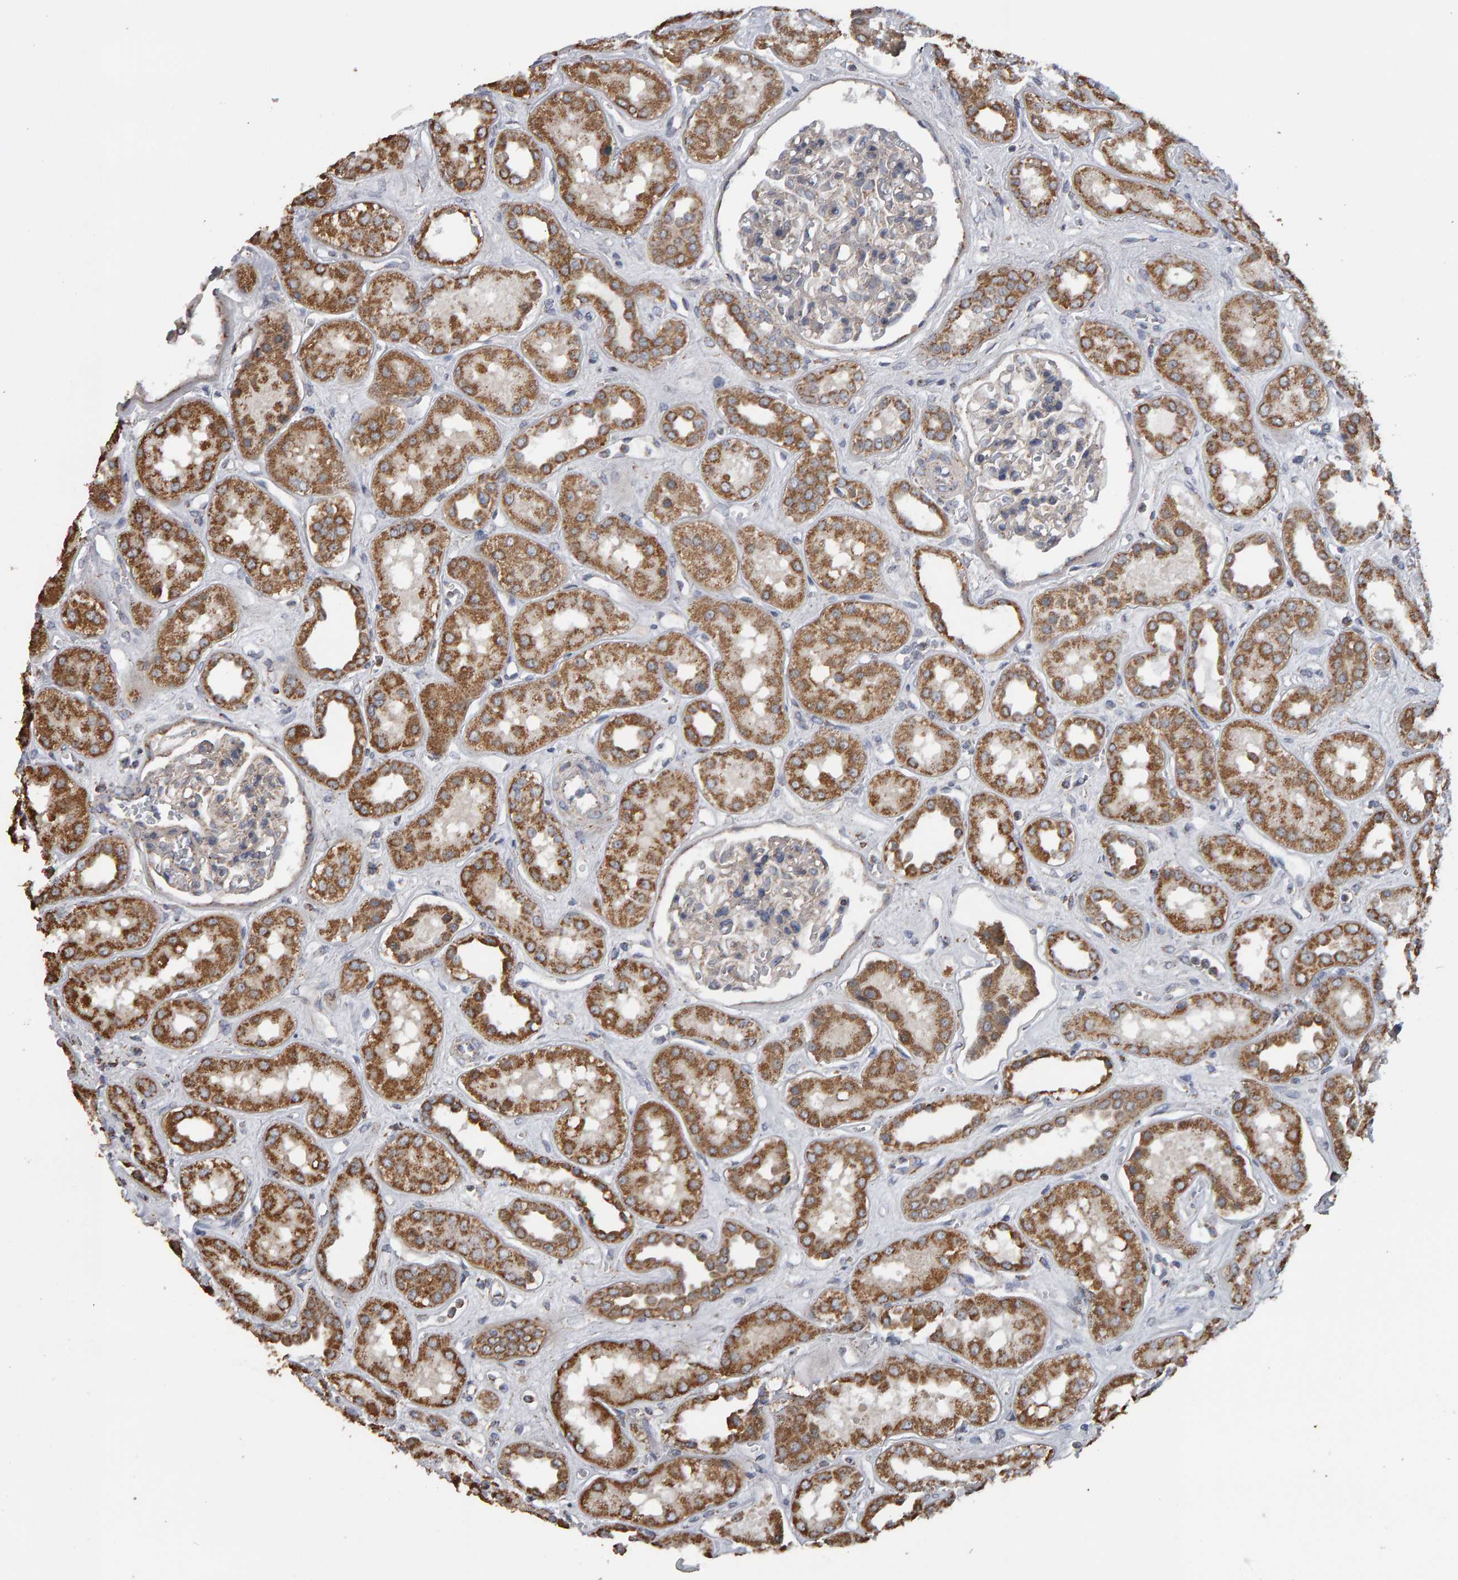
{"staining": {"intensity": "weak", "quantity": "25%-75%", "location": "cytoplasmic/membranous"}, "tissue": "kidney", "cell_type": "Cells in glomeruli", "image_type": "normal", "snomed": [{"axis": "morphology", "description": "Normal tissue, NOS"}, {"axis": "topography", "description": "Kidney"}], "caption": "Brown immunohistochemical staining in unremarkable kidney demonstrates weak cytoplasmic/membranous positivity in about 25%-75% of cells in glomeruli.", "gene": "TOM1L1", "patient": {"sex": "male", "age": 59}}